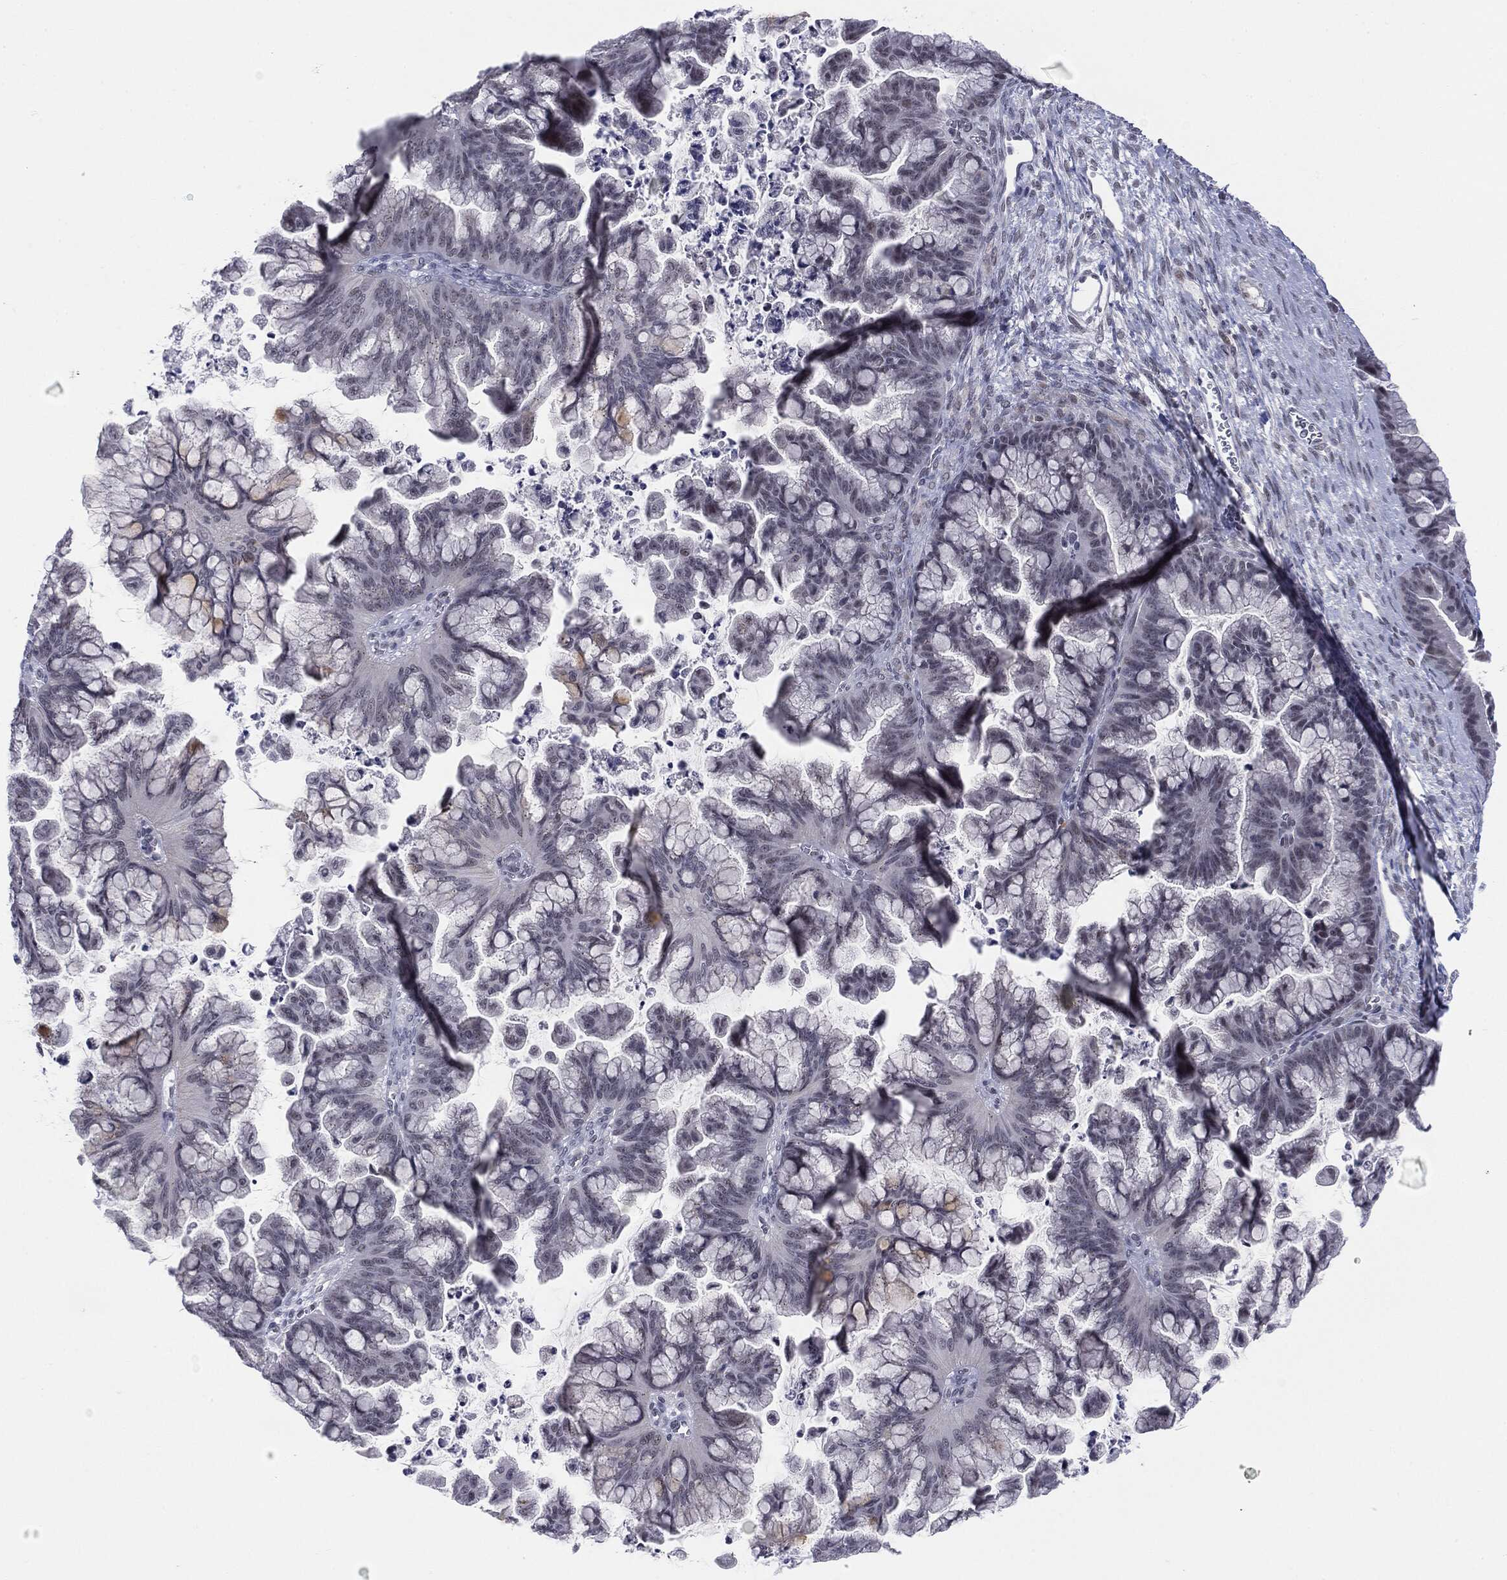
{"staining": {"intensity": "negative", "quantity": "none", "location": "none"}, "tissue": "ovarian cancer", "cell_type": "Tumor cells", "image_type": "cancer", "snomed": [{"axis": "morphology", "description": "Cystadenocarcinoma, mucinous, NOS"}, {"axis": "topography", "description": "Ovary"}], "caption": "Histopathology image shows no significant protein expression in tumor cells of mucinous cystadenocarcinoma (ovarian).", "gene": "SLC5A5", "patient": {"sex": "female", "age": 67}}